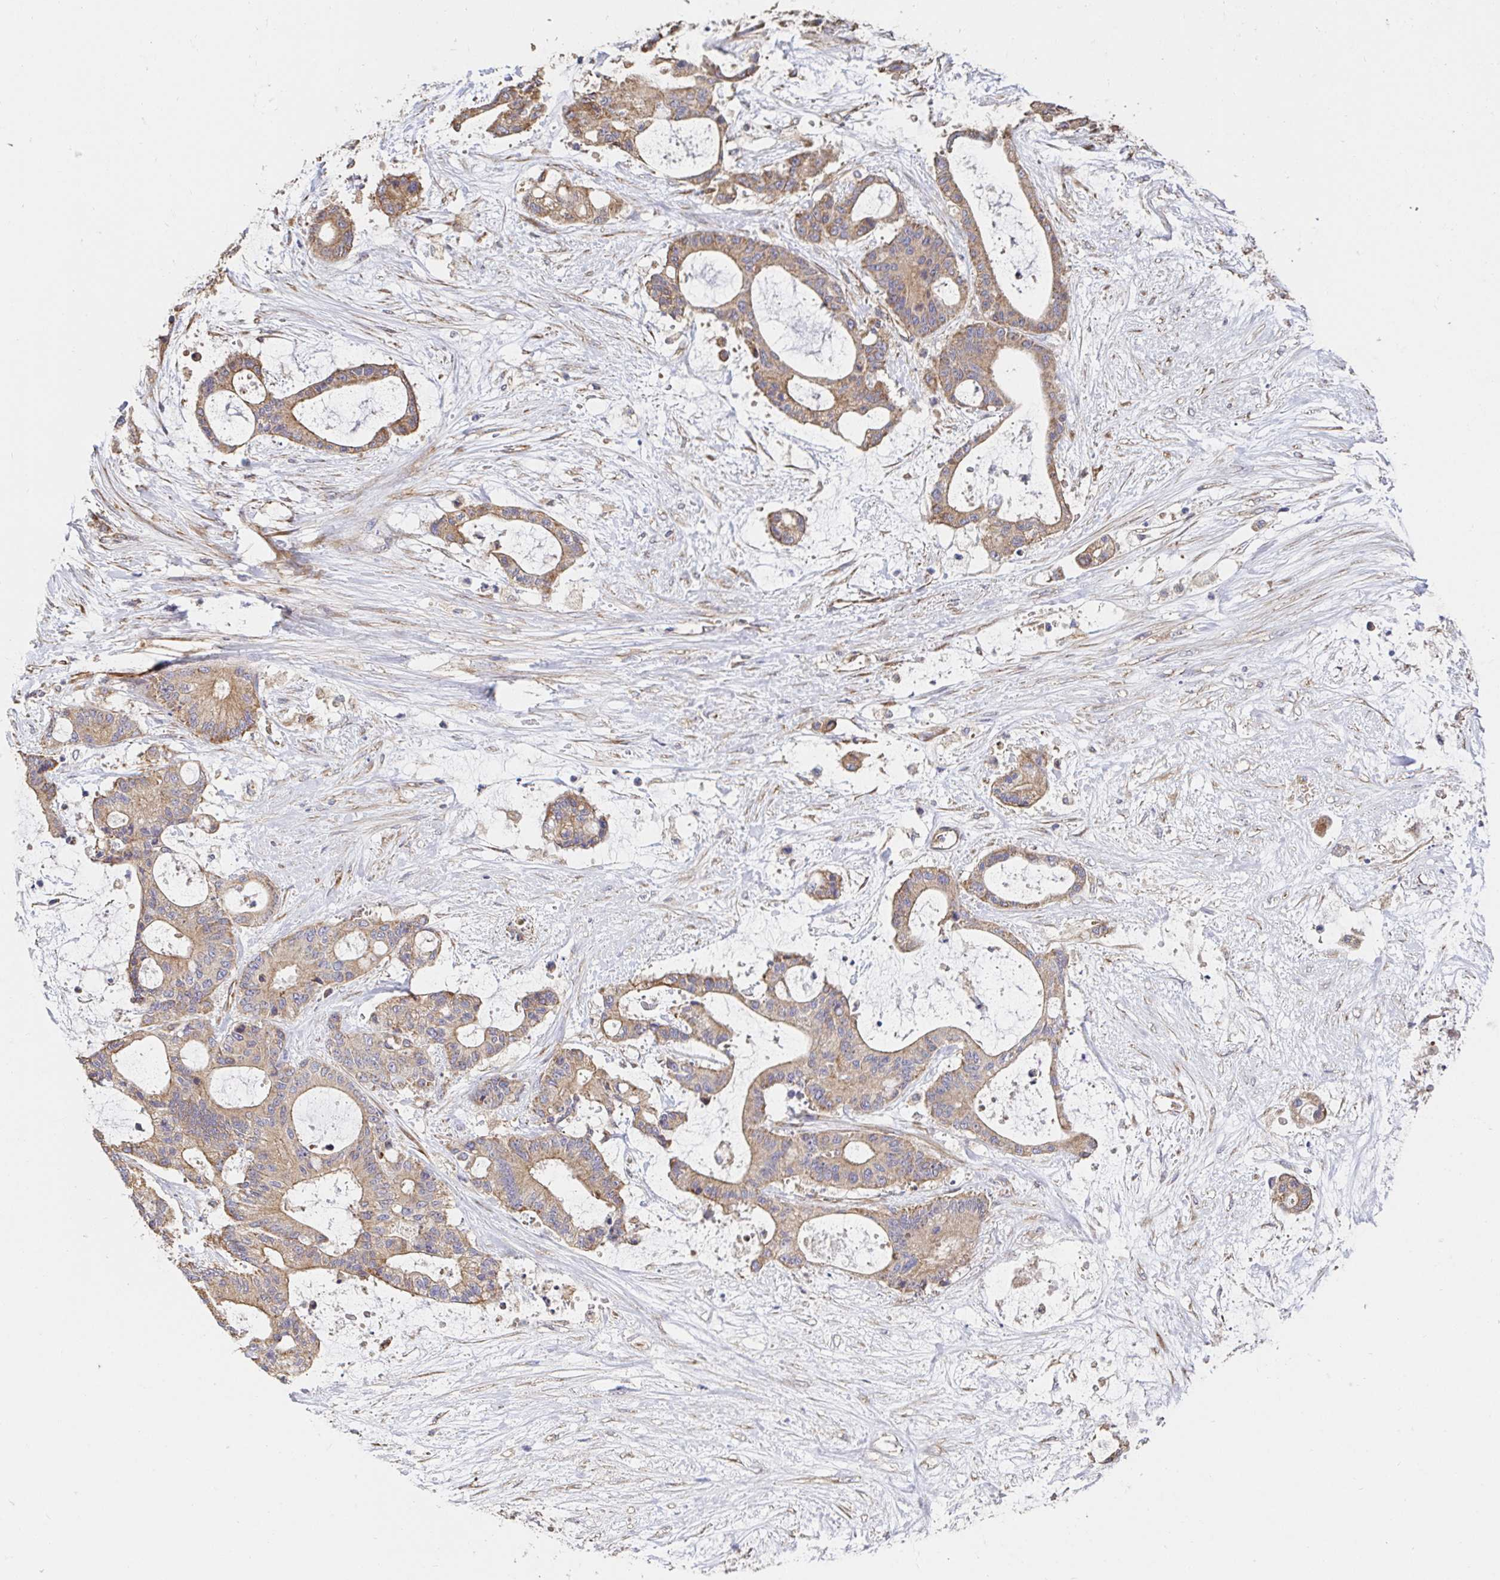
{"staining": {"intensity": "weak", "quantity": ">75%", "location": "cytoplasmic/membranous"}, "tissue": "liver cancer", "cell_type": "Tumor cells", "image_type": "cancer", "snomed": [{"axis": "morphology", "description": "Normal tissue, NOS"}, {"axis": "morphology", "description": "Cholangiocarcinoma"}, {"axis": "topography", "description": "Liver"}, {"axis": "topography", "description": "Peripheral nerve tissue"}], "caption": "Immunohistochemistry (IHC) of human liver cancer (cholangiocarcinoma) displays low levels of weak cytoplasmic/membranous expression in approximately >75% of tumor cells.", "gene": "APBB1", "patient": {"sex": "female", "age": 73}}